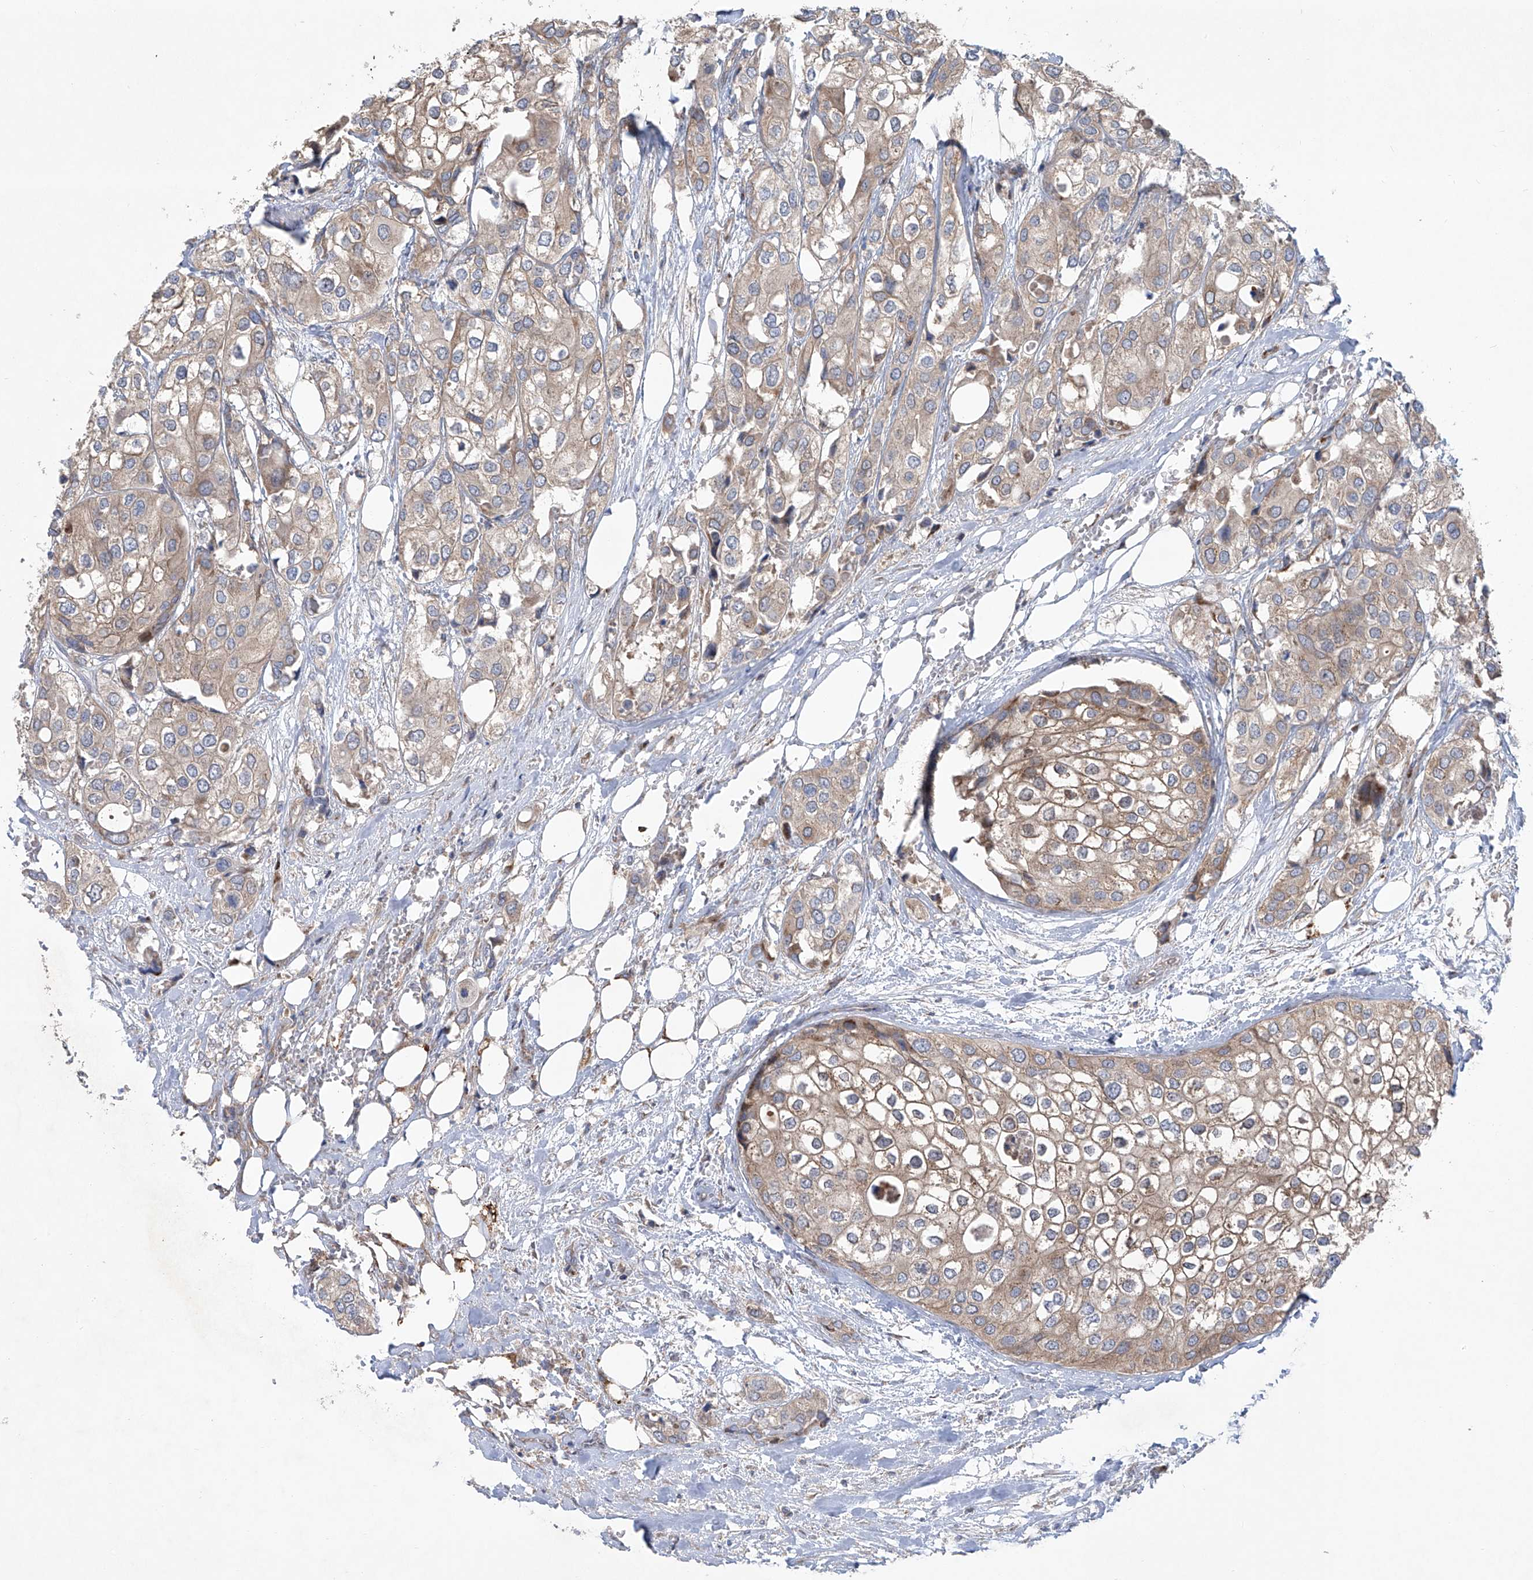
{"staining": {"intensity": "weak", "quantity": ">75%", "location": "cytoplasmic/membranous"}, "tissue": "urothelial cancer", "cell_type": "Tumor cells", "image_type": "cancer", "snomed": [{"axis": "morphology", "description": "Urothelial carcinoma, High grade"}, {"axis": "topography", "description": "Urinary bladder"}], "caption": "High-power microscopy captured an immunohistochemistry micrograph of urothelial cancer, revealing weak cytoplasmic/membranous expression in about >75% of tumor cells. Nuclei are stained in blue.", "gene": "KLC4", "patient": {"sex": "male", "age": 64}}